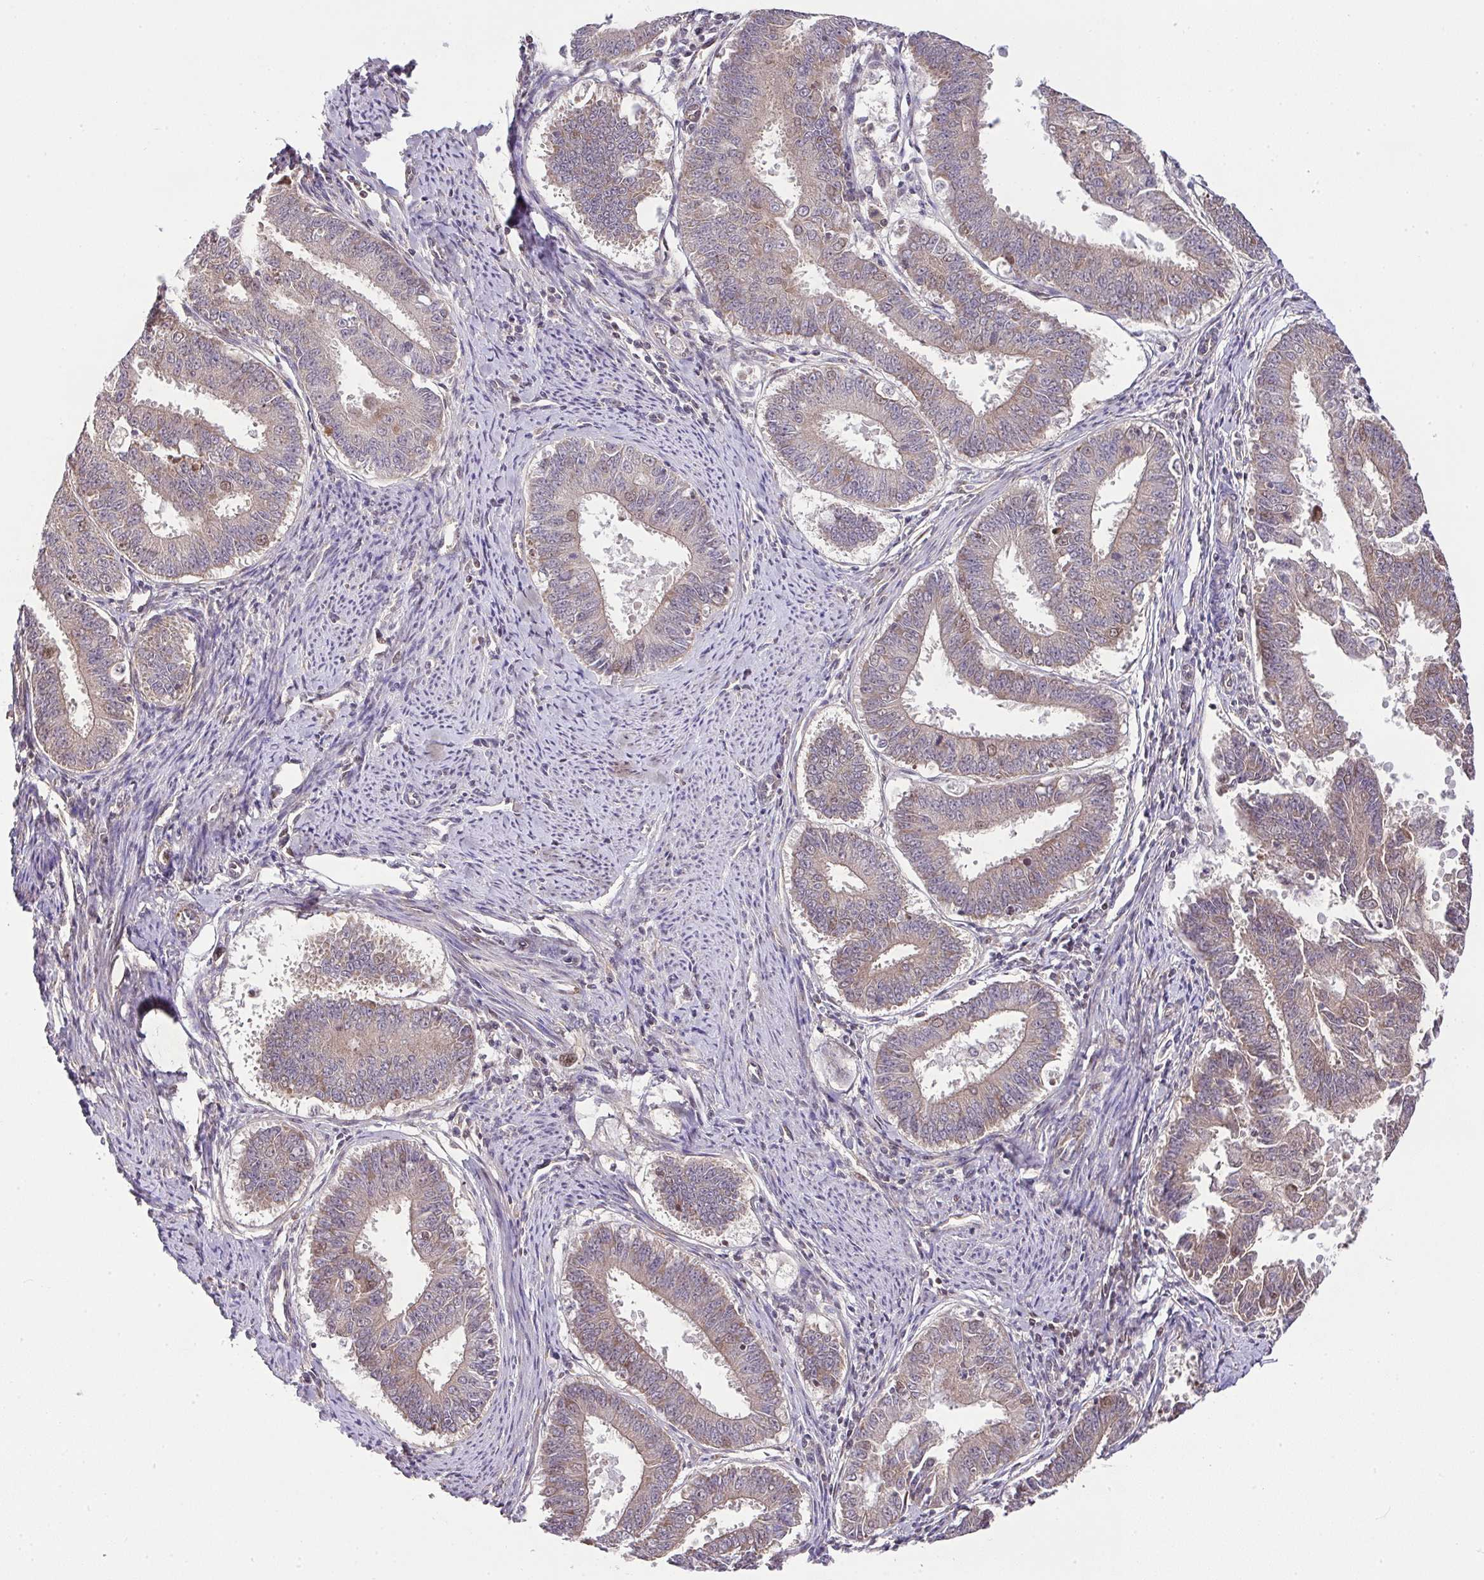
{"staining": {"intensity": "weak", "quantity": "25%-75%", "location": "cytoplasmic/membranous"}, "tissue": "endometrial cancer", "cell_type": "Tumor cells", "image_type": "cancer", "snomed": [{"axis": "morphology", "description": "Adenocarcinoma, NOS"}, {"axis": "topography", "description": "Endometrium"}], "caption": "Weak cytoplasmic/membranous protein positivity is appreciated in about 25%-75% of tumor cells in endometrial adenocarcinoma.", "gene": "PLK1", "patient": {"sex": "female", "age": 73}}